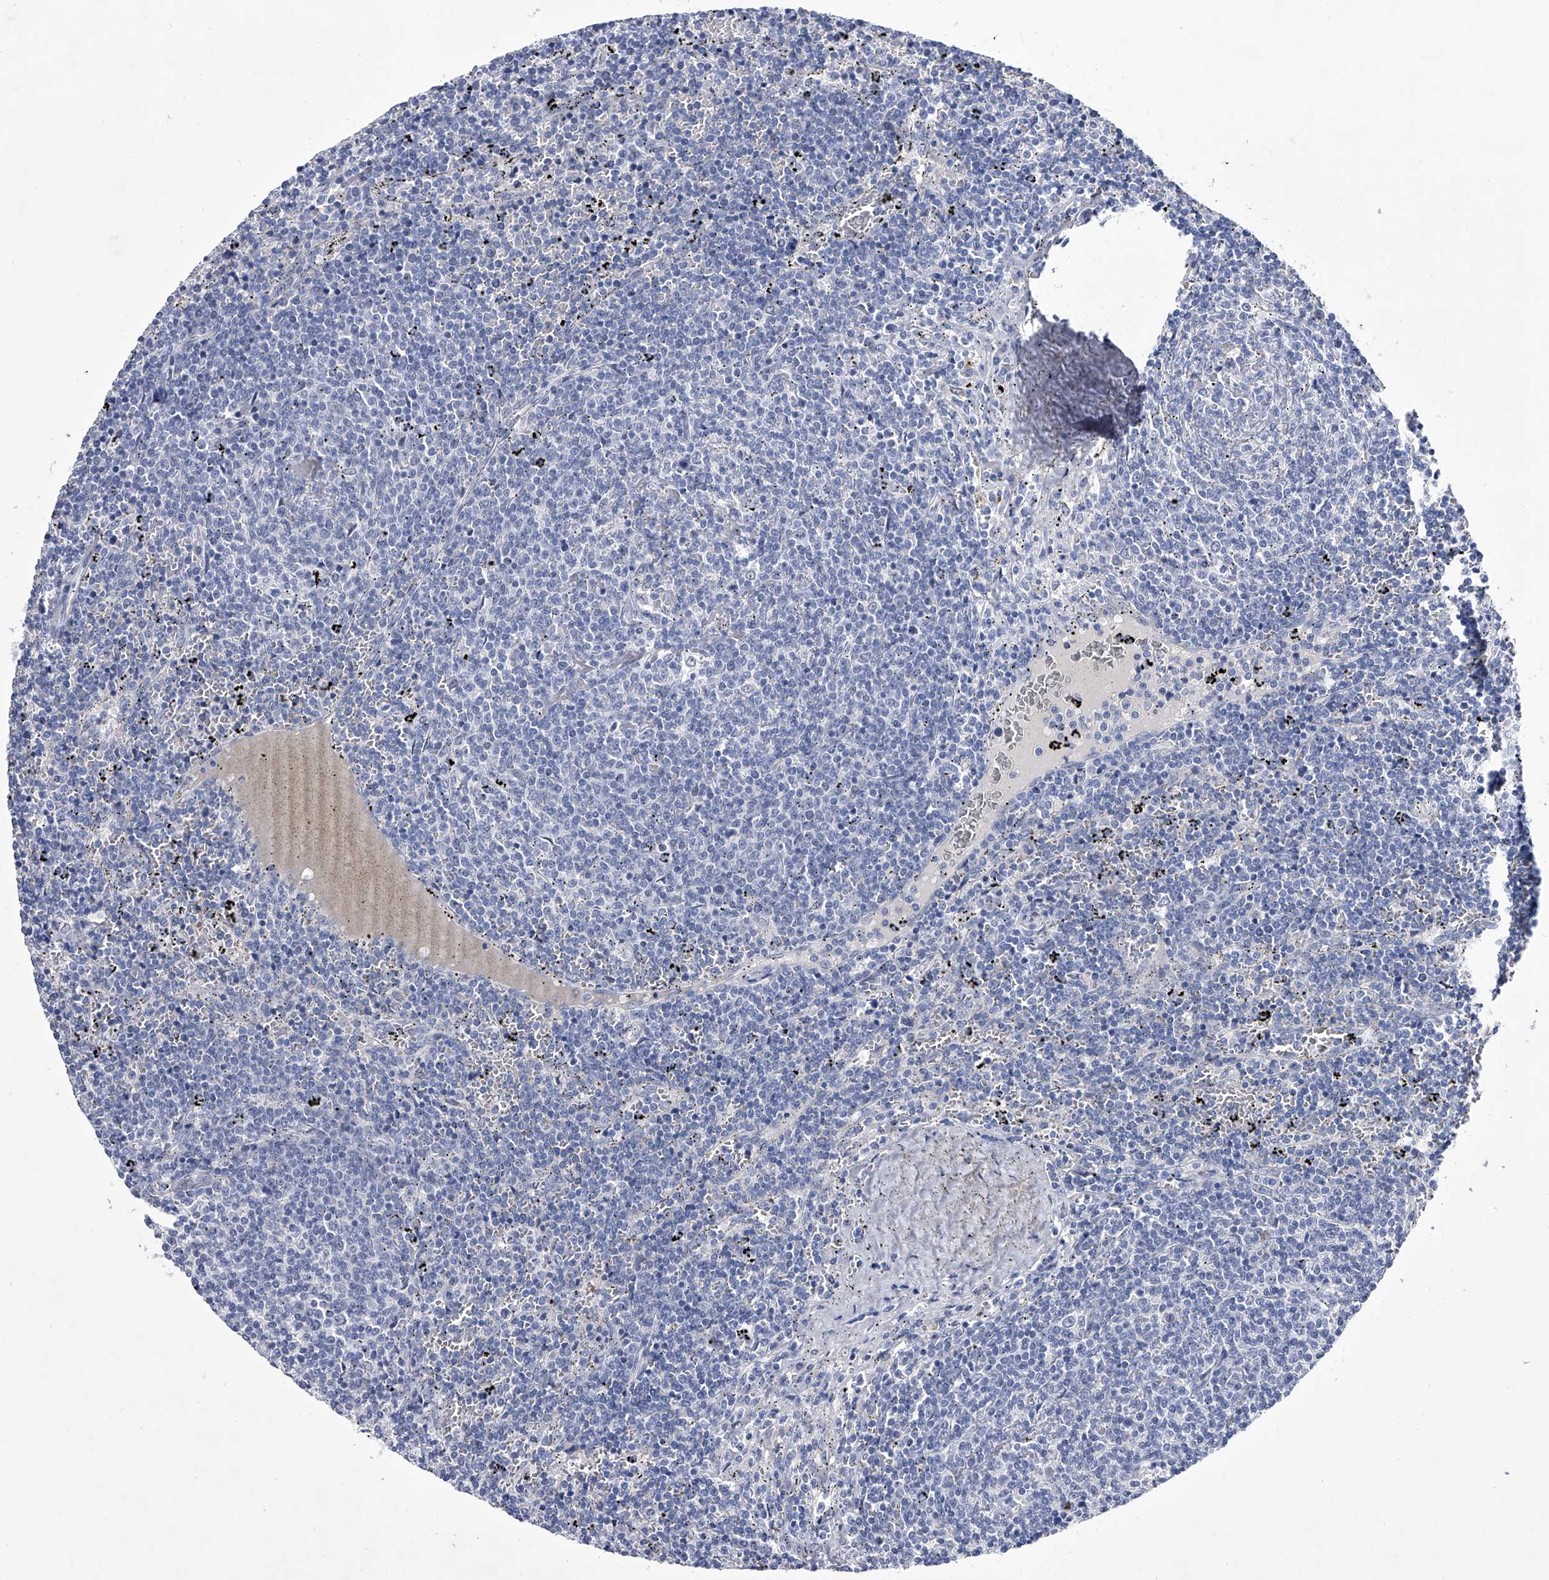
{"staining": {"intensity": "negative", "quantity": "none", "location": "none"}, "tissue": "lymphoma", "cell_type": "Tumor cells", "image_type": "cancer", "snomed": [{"axis": "morphology", "description": "Malignant lymphoma, non-Hodgkin's type, Low grade"}, {"axis": "topography", "description": "Spleen"}], "caption": "The image displays no significant staining in tumor cells of lymphoma.", "gene": "CRISP2", "patient": {"sex": "female", "age": 50}}